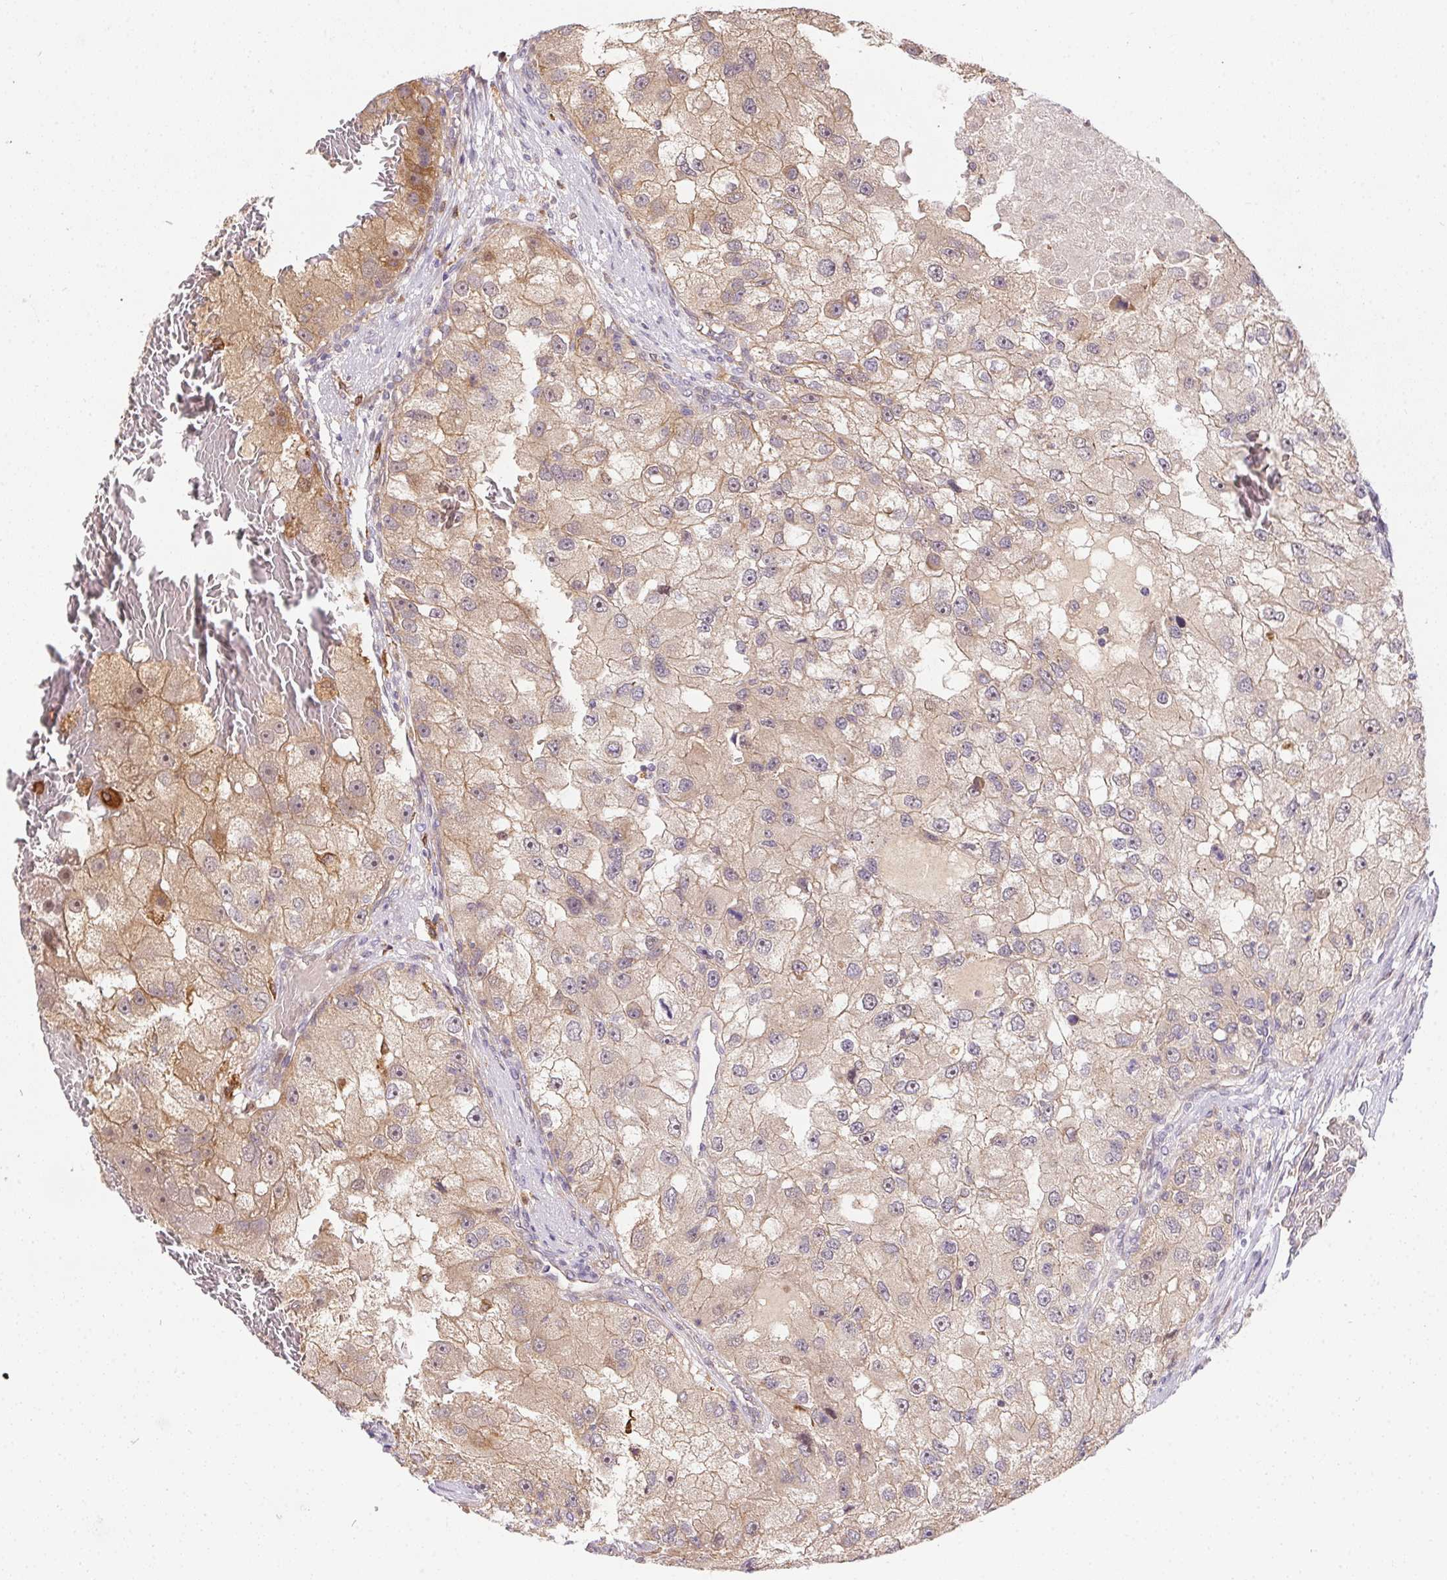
{"staining": {"intensity": "weak", "quantity": ">75%", "location": "cytoplasmic/membranous"}, "tissue": "renal cancer", "cell_type": "Tumor cells", "image_type": "cancer", "snomed": [{"axis": "morphology", "description": "Adenocarcinoma, NOS"}, {"axis": "topography", "description": "Kidney"}], "caption": "Immunohistochemical staining of human renal cancer (adenocarcinoma) reveals low levels of weak cytoplasmic/membranous positivity in about >75% of tumor cells. The staining was performed using DAB (3,3'-diaminobenzidine), with brown indicating positive protein expression. Nuclei are stained blue with hematoxylin.", "gene": "NUDT16", "patient": {"sex": "male", "age": 63}}